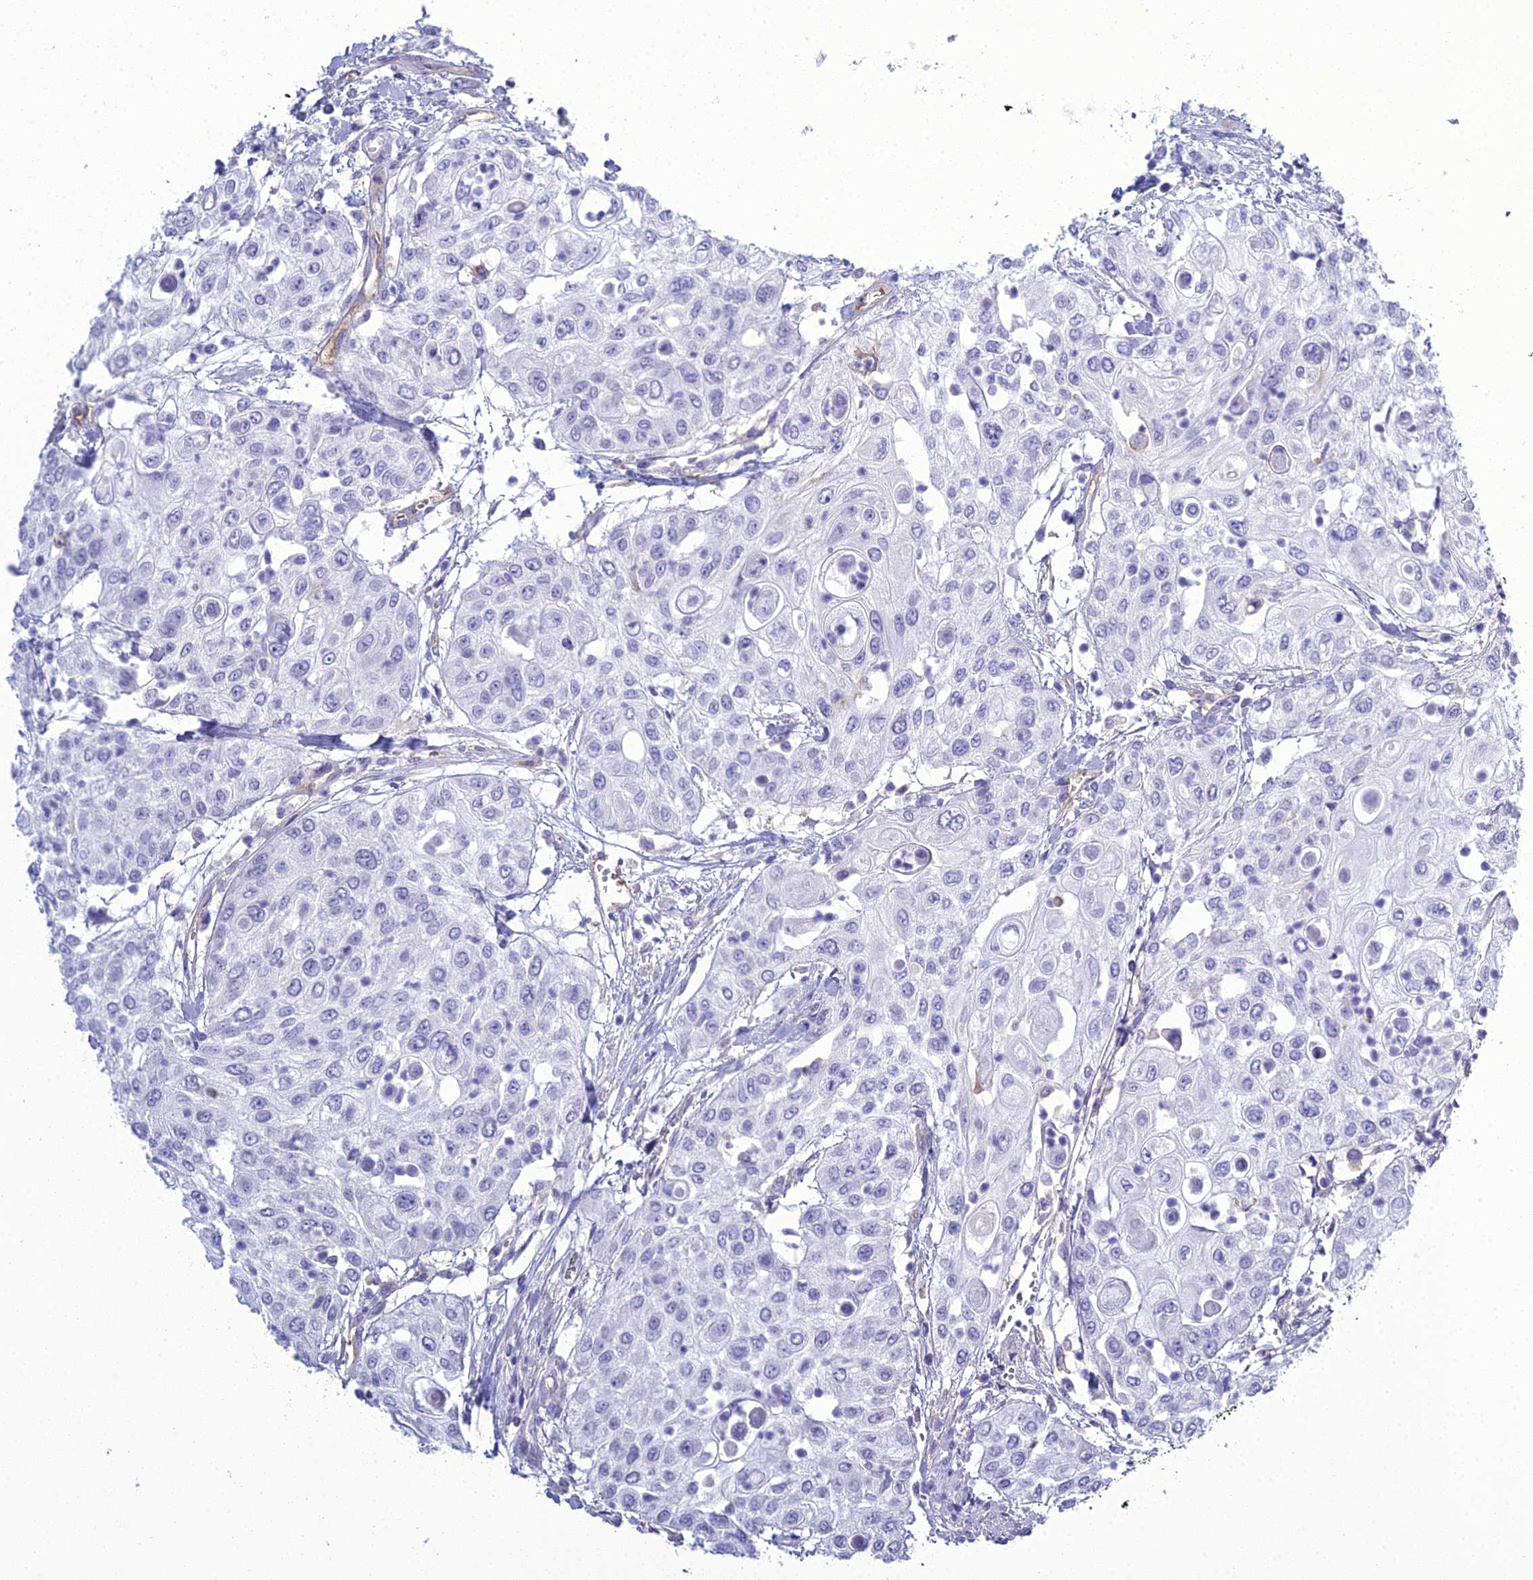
{"staining": {"intensity": "negative", "quantity": "none", "location": "none"}, "tissue": "urothelial cancer", "cell_type": "Tumor cells", "image_type": "cancer", "snomed": [{"axis": "morphology", "description": "Urothelial carcinoma, High grade"}, {"axis": "topography", "description": "Urinary bladder"}], "caption": "Tumor cells show no significant staining in urothelial cancer.", "gene": "ACE", "patient": {"sex": "female", "age": 79}}